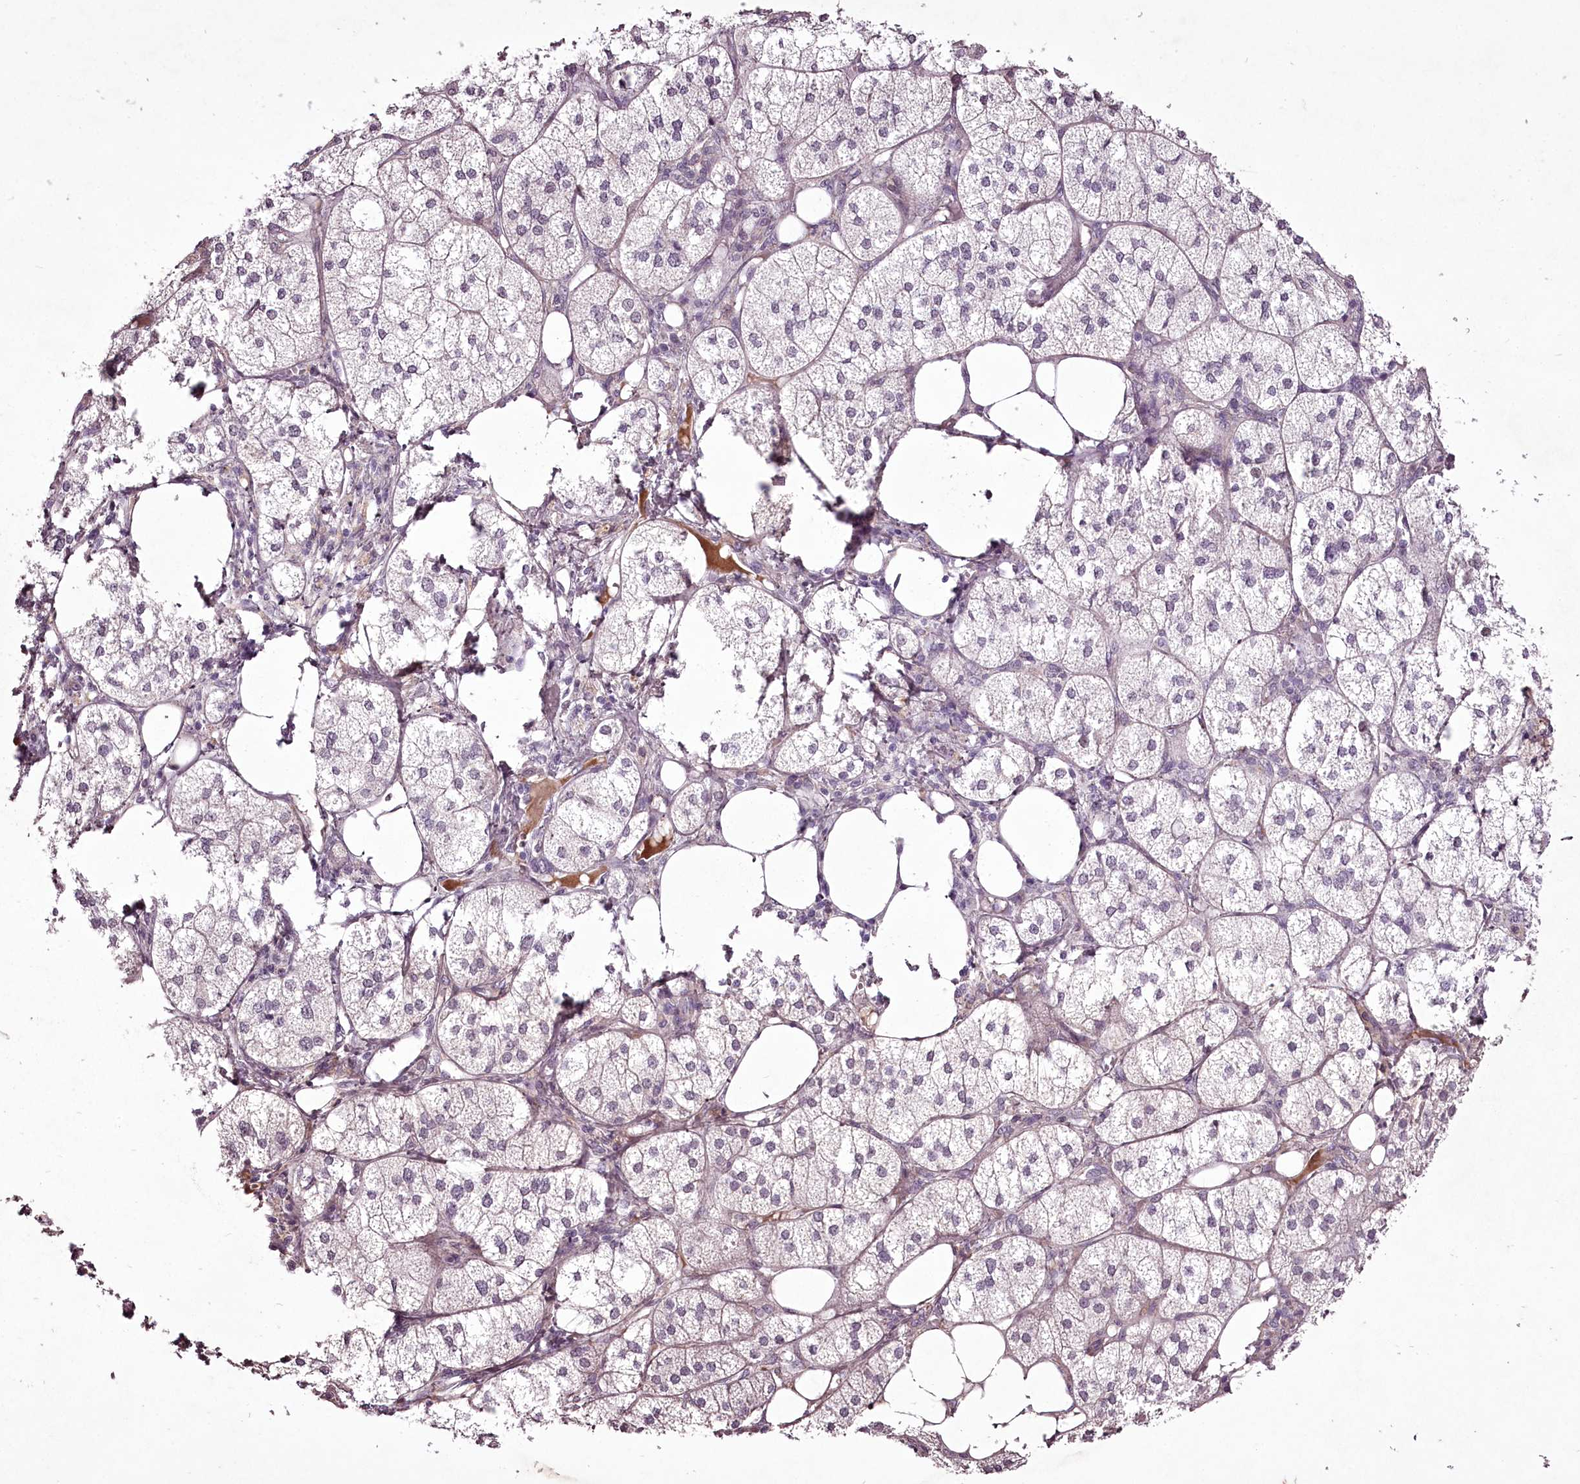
{"staining": {"intensity": "negative", "quantity": "none", "location": "none"}, "tissue": "adrenal gland", "cell_type": "Glandular cells", "image_type": "normal", "snomed": [{"axis": "morphology", "description": "Normal tissue, NOS"}, {"axis": "topography", "description": "Adrenal gland"}], "caption": "High power microscopy micrograph of an immunohistochemistry histopathology image of unremarkable adrenal gland, revealing no significant expression in glandular cells.", "gene": "C1orf56", "patient": {"sex": "female", "age": 61}}